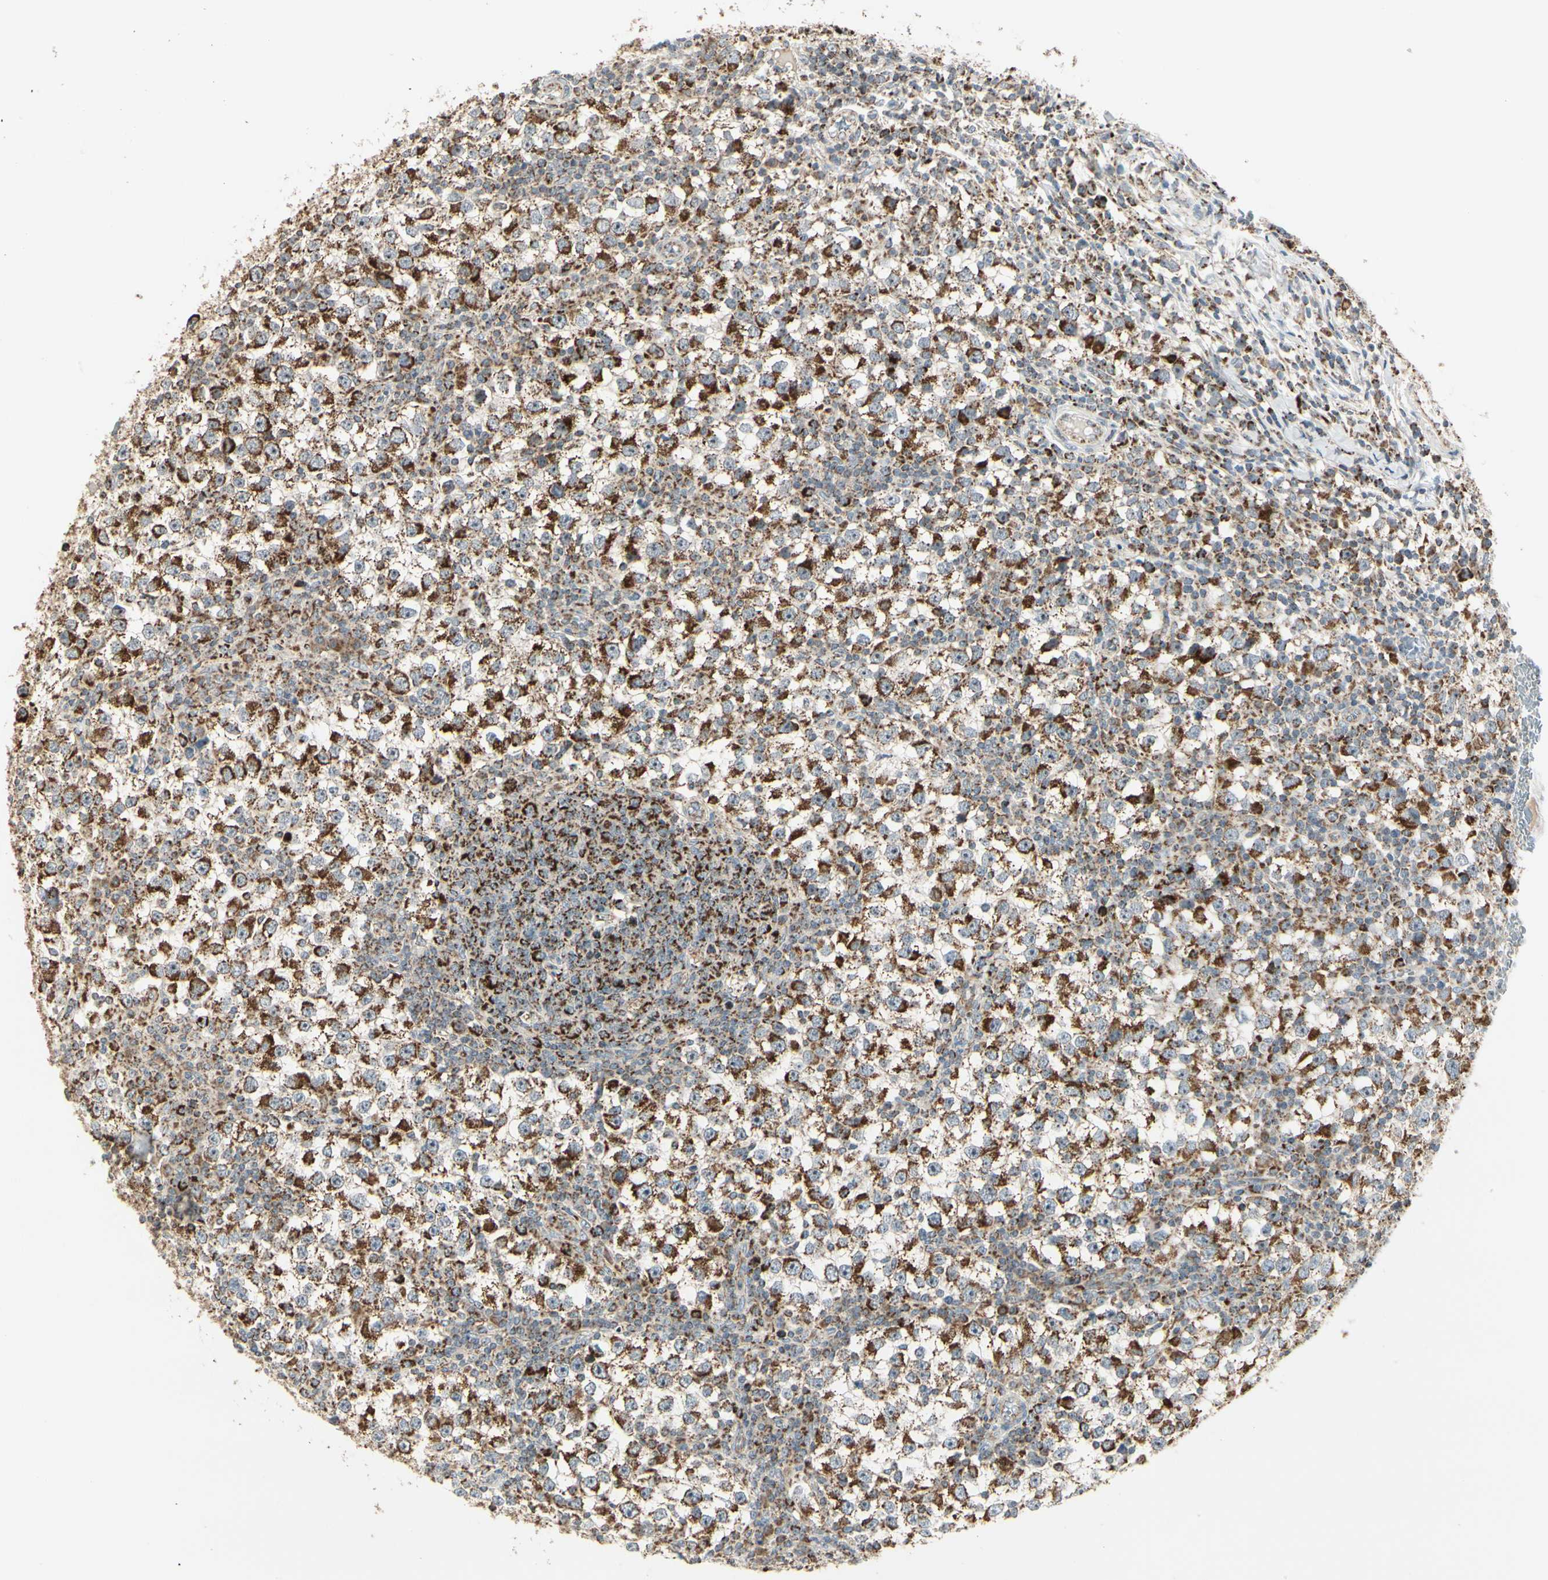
{"staining": {"intensity": "strong", "quantity": ">75%", "location": "cytoplasmic/membranous"}, "tissue": "testis cancer", "cell_type": "Tumor cells", "image_type": "cancer", "snomed": [{"axis": "morphology", "description": "Seminoma, NOS"}, {"axis": "topography", "description": "Testis"}], "caption": "Human testis cancer stained with a protein marker demonstrates strong staining in tumor cells.", "gene": "ANKS6", "patient": {"sex": "male", "age": 65}}